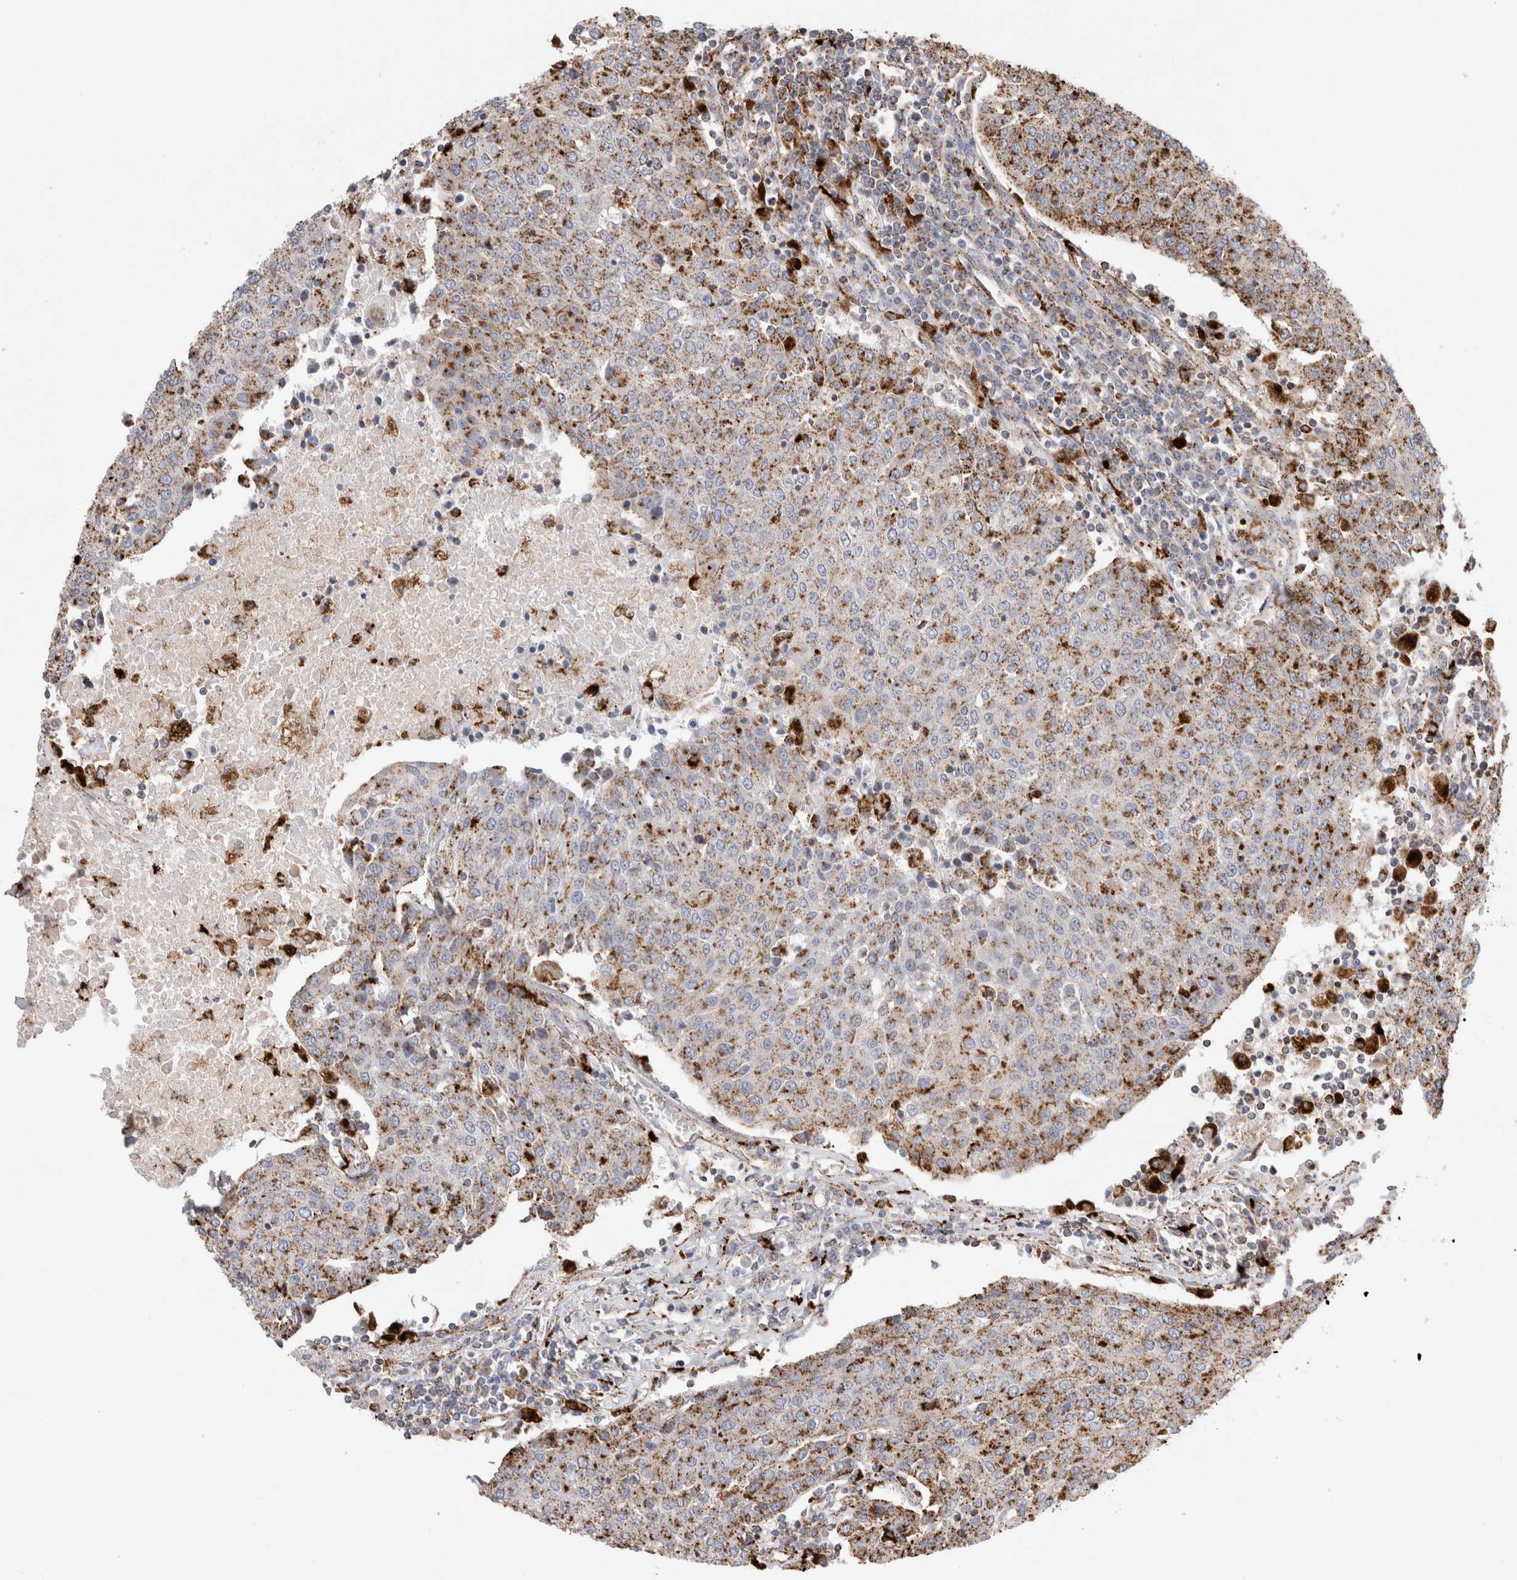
{"staining": {"intensity": "moderate", "quantity": ">75%", "location": "cytoplasmic/membranous"}, "tissue": "urothelial cancer", "cell_type": "Tumor cells", "image_type": "cancer", "snomed": [{"axis": "morphology", "description": "Urothelial carcinoma, High grade"}, {"axis": "topography", "description": "Urinary bladder"}], "caption": "Urothelial carcinoma (high-grade) was stained to show a protein in brown. There is medium levels of moderate cytoplasmic/membranous staining in approximately >75% of tumor cells.", "gene": "CTSA", "patient": {"sex": "female", "age": 85}}